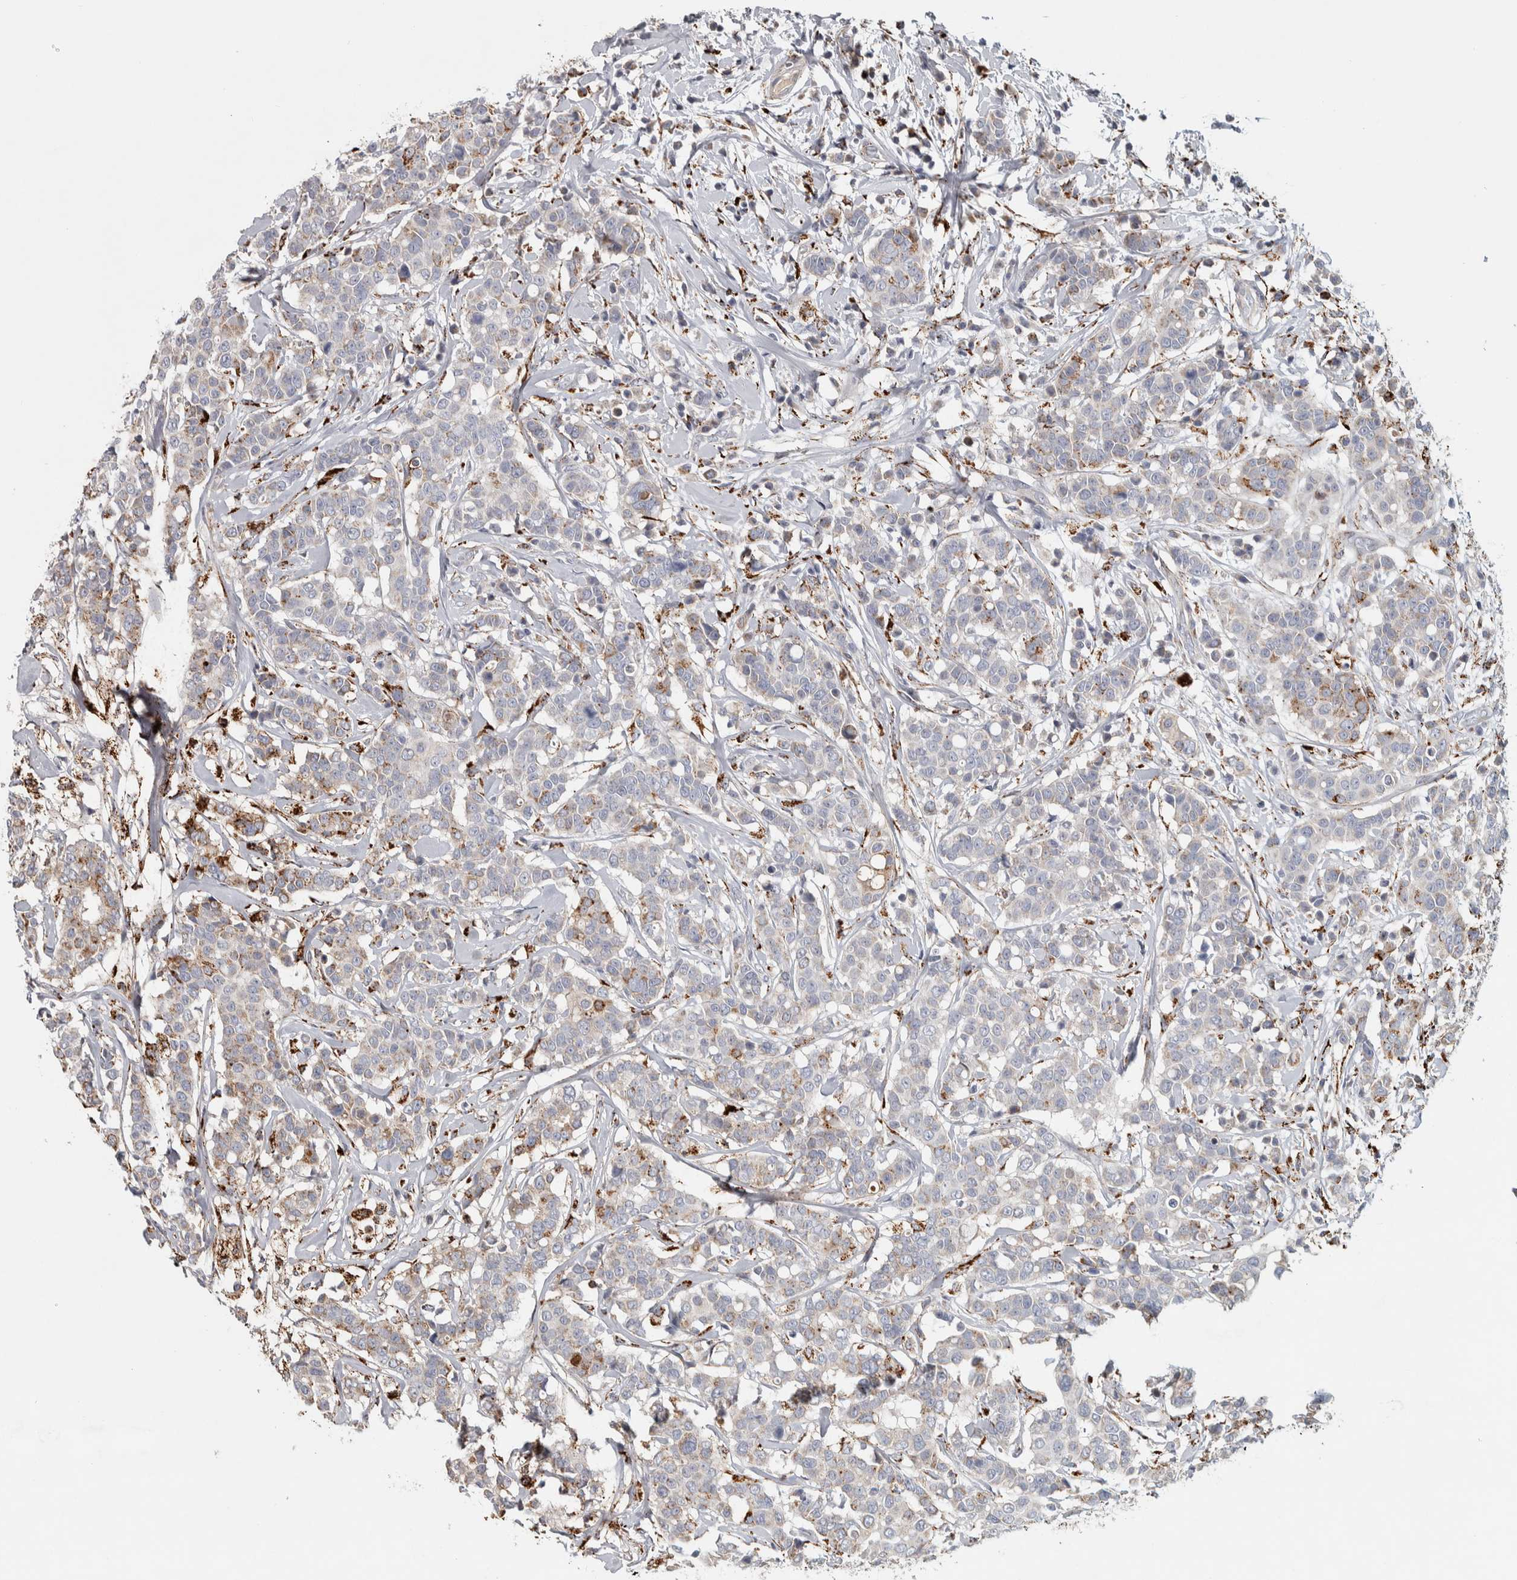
{"staining": {"intensity": "moderate", "quantity": "<25%", "location": "cytoplasmic/membranous"}, "tissue": "breast cancer", "cell_type": "Tumor cells", "image_type": "cancer", "snomed": [{"axis": "morphology", "description": "Duct carcinoma"}, {"axis": "topography", "description": "Breast"}], "caption": "Invasive ductal carcinoma (breast) stained for a protein demonstrates moderate cytoplasmic/membranous positivity in tumor cells.", "gene": "FAM78A", "patient": {"sex": "female", "age": 27}}